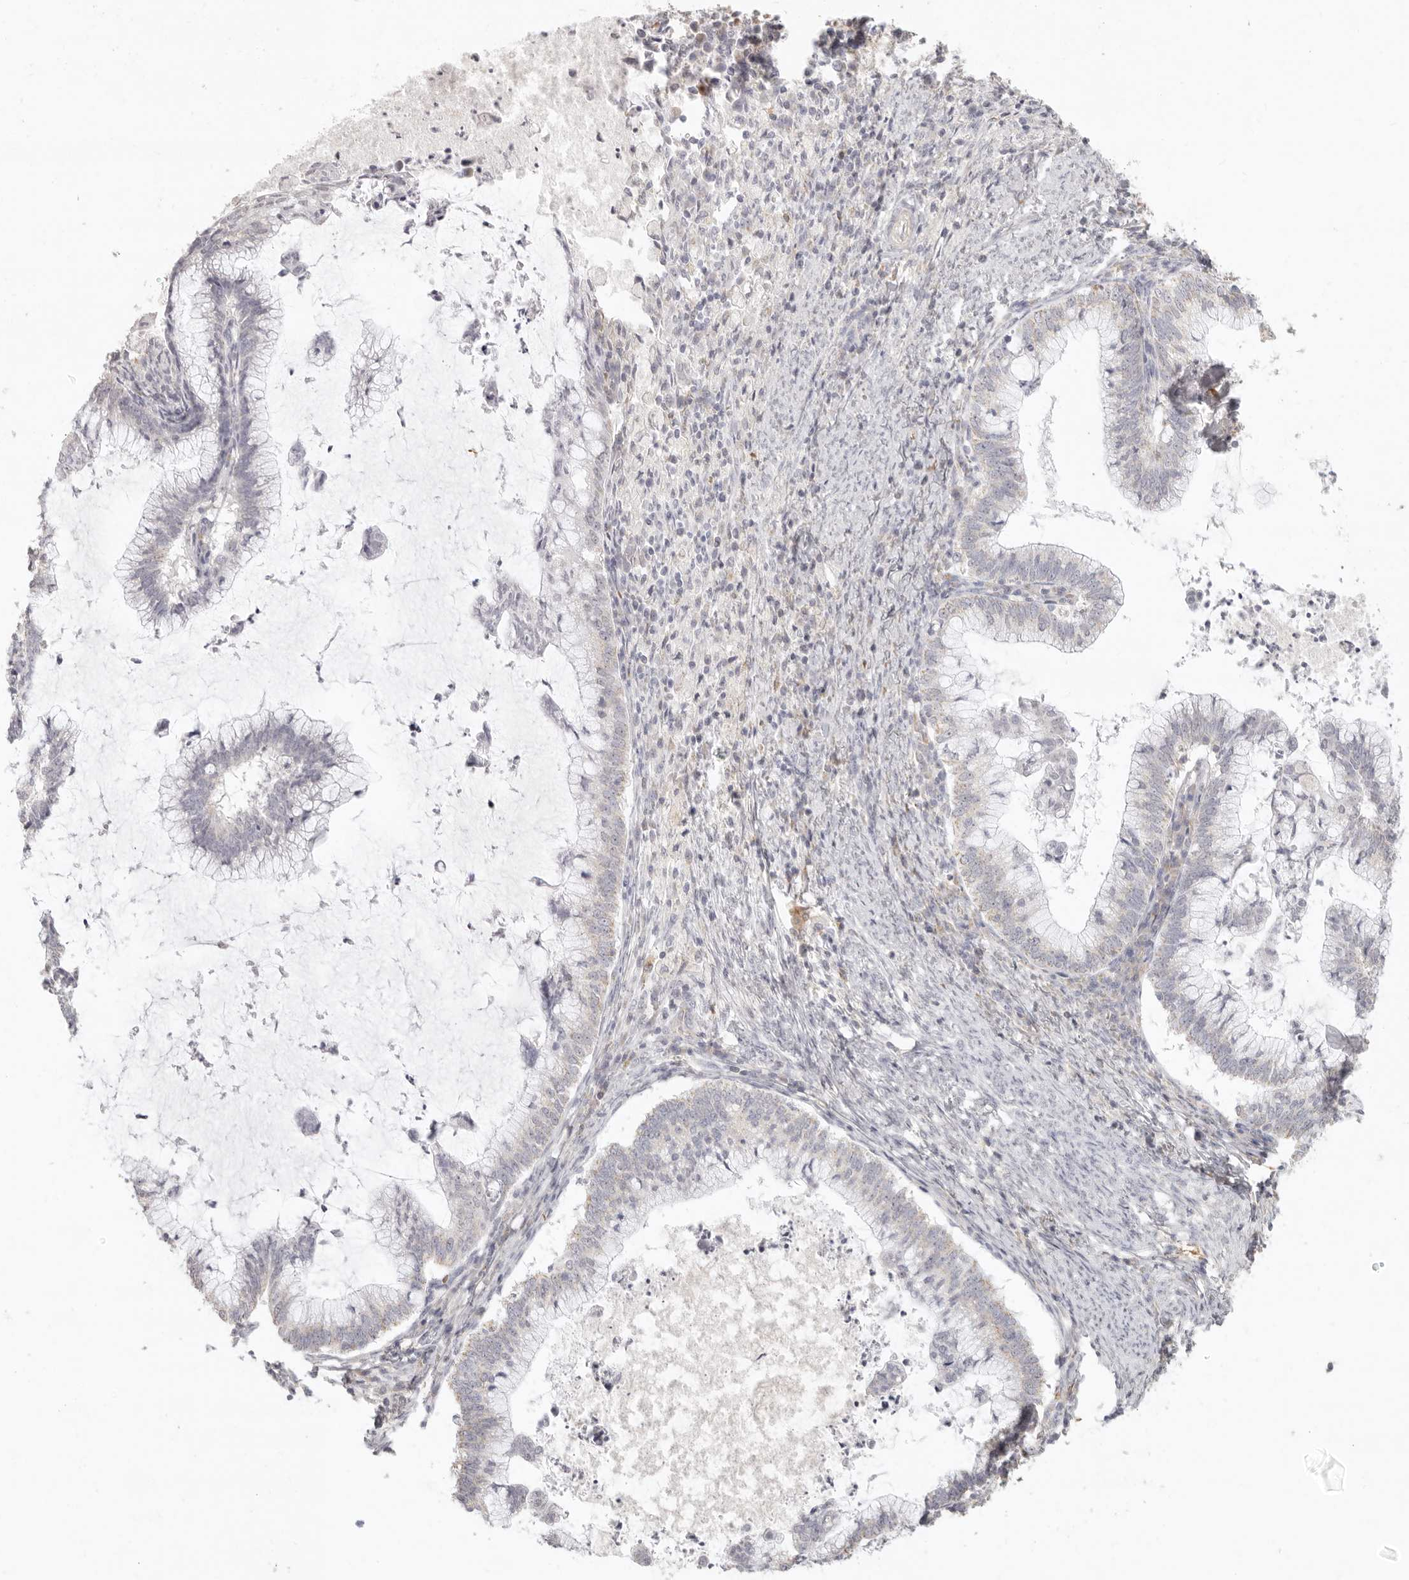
{"staining": {"intensity": "negative", "quantity": "none", "location": "none"}, "tissue": "cervical cancer", "cell_type": "Tumor cells", "image_type": "cancer", "snomed": [{"axis": "morphology", "description": "Adenocarcinoma, NOS"}, {"axis": "topography", "description": "Cervix"}], "caption": "An image of adenocarcinoma (cervical) stained for a protein demonstrates no brown staining in tumor cells.", "gene": "NIBAN1", "patient": {"sex": "female", "age": 36}}